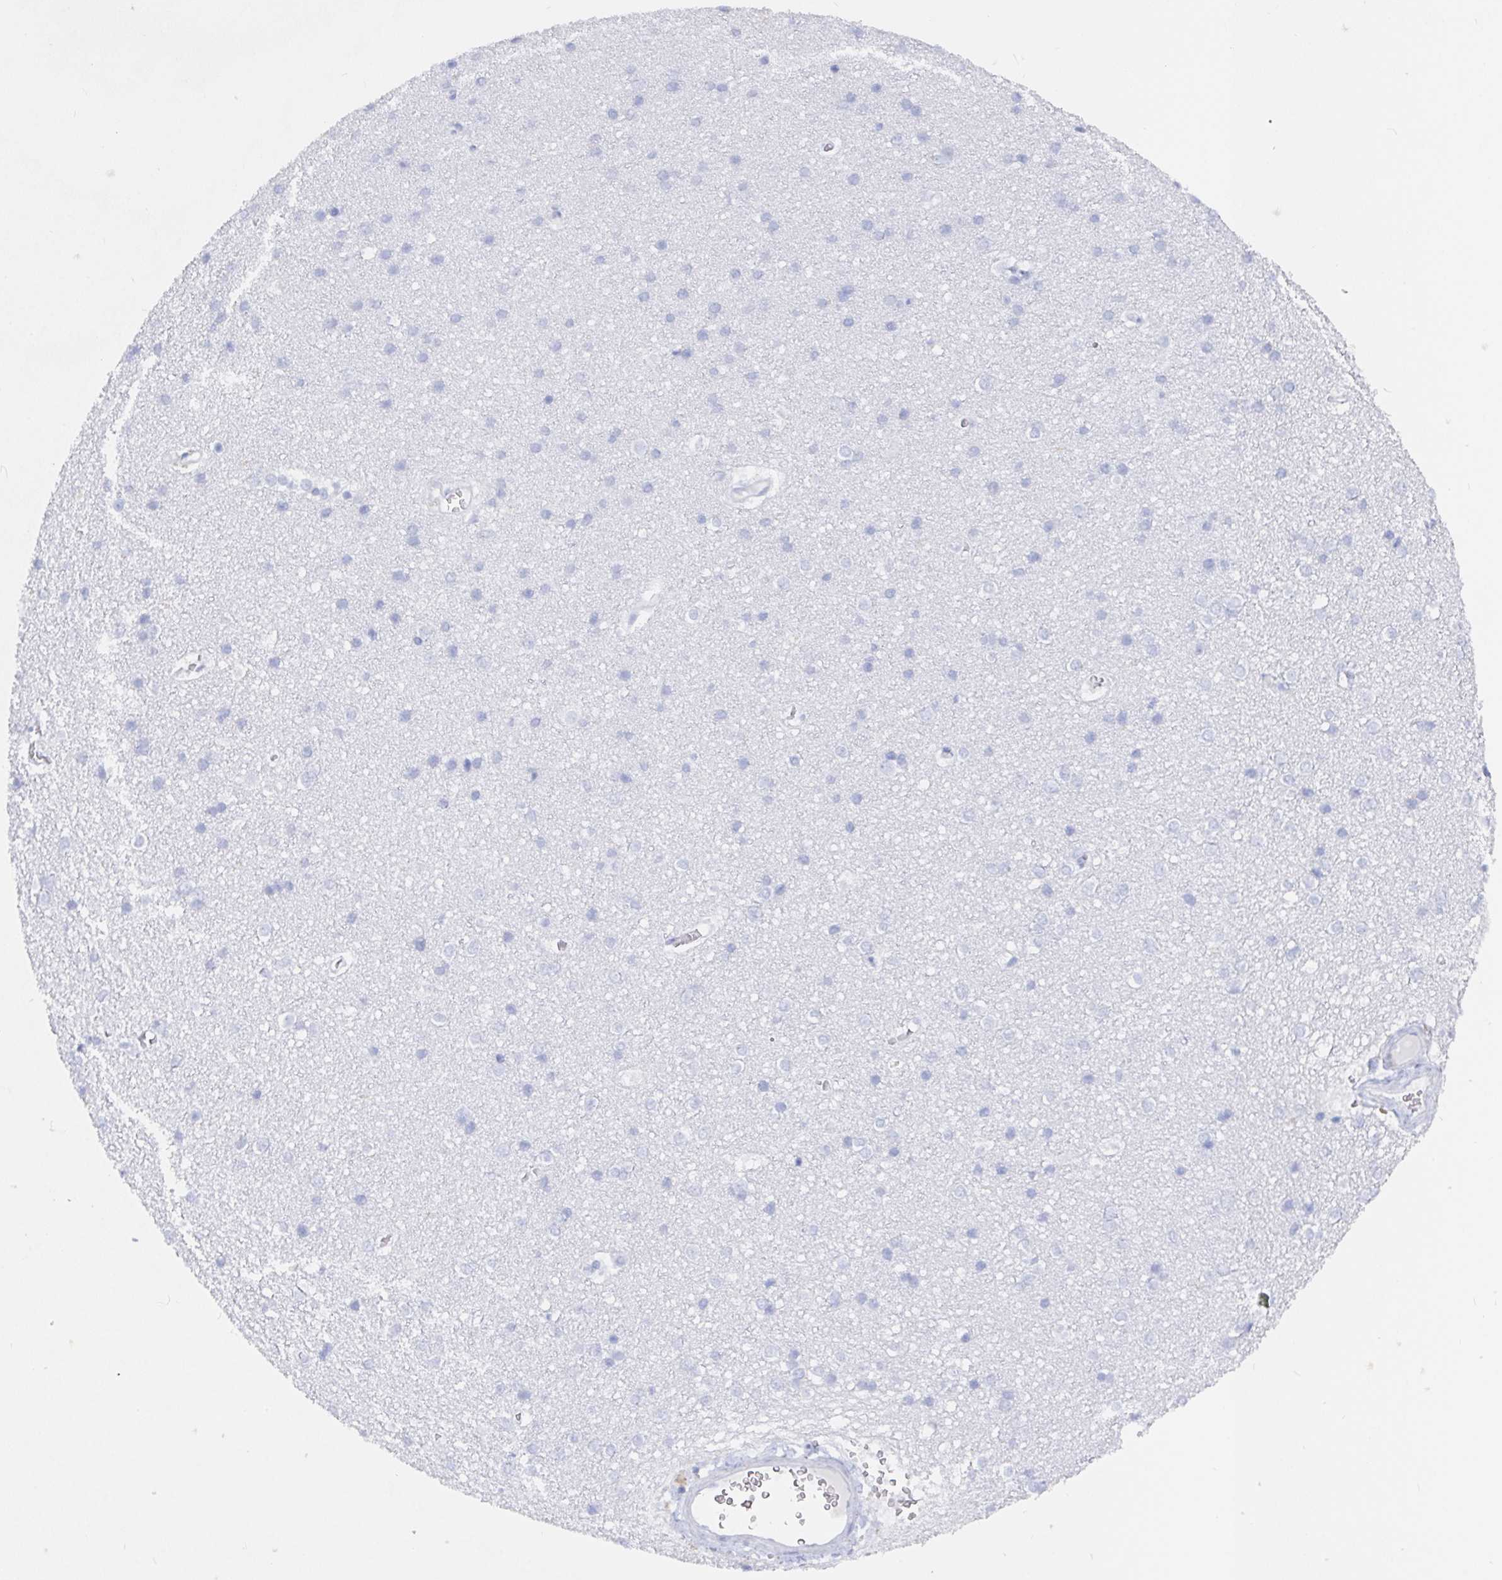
{"staining": {"intensity": "negative", "quantity": "none", "location": "none"}, "tissue": "cerebral cortex", "cell_type": "Endothelial cells", "image_type": "normal", "snomed": [{"axis": "morphology", "description": "Normal tissue, NOS"}, {"axis": "topography", "description": "Cerebral cortex"}], "caption": "A high-resolution photomicrograph shows IHC staining of normal cerebral cortex, which demonstrates no significant expression in endothelial cells.", "gene": "CLDN8", "patient": {"sex": "male", "age": 37}}